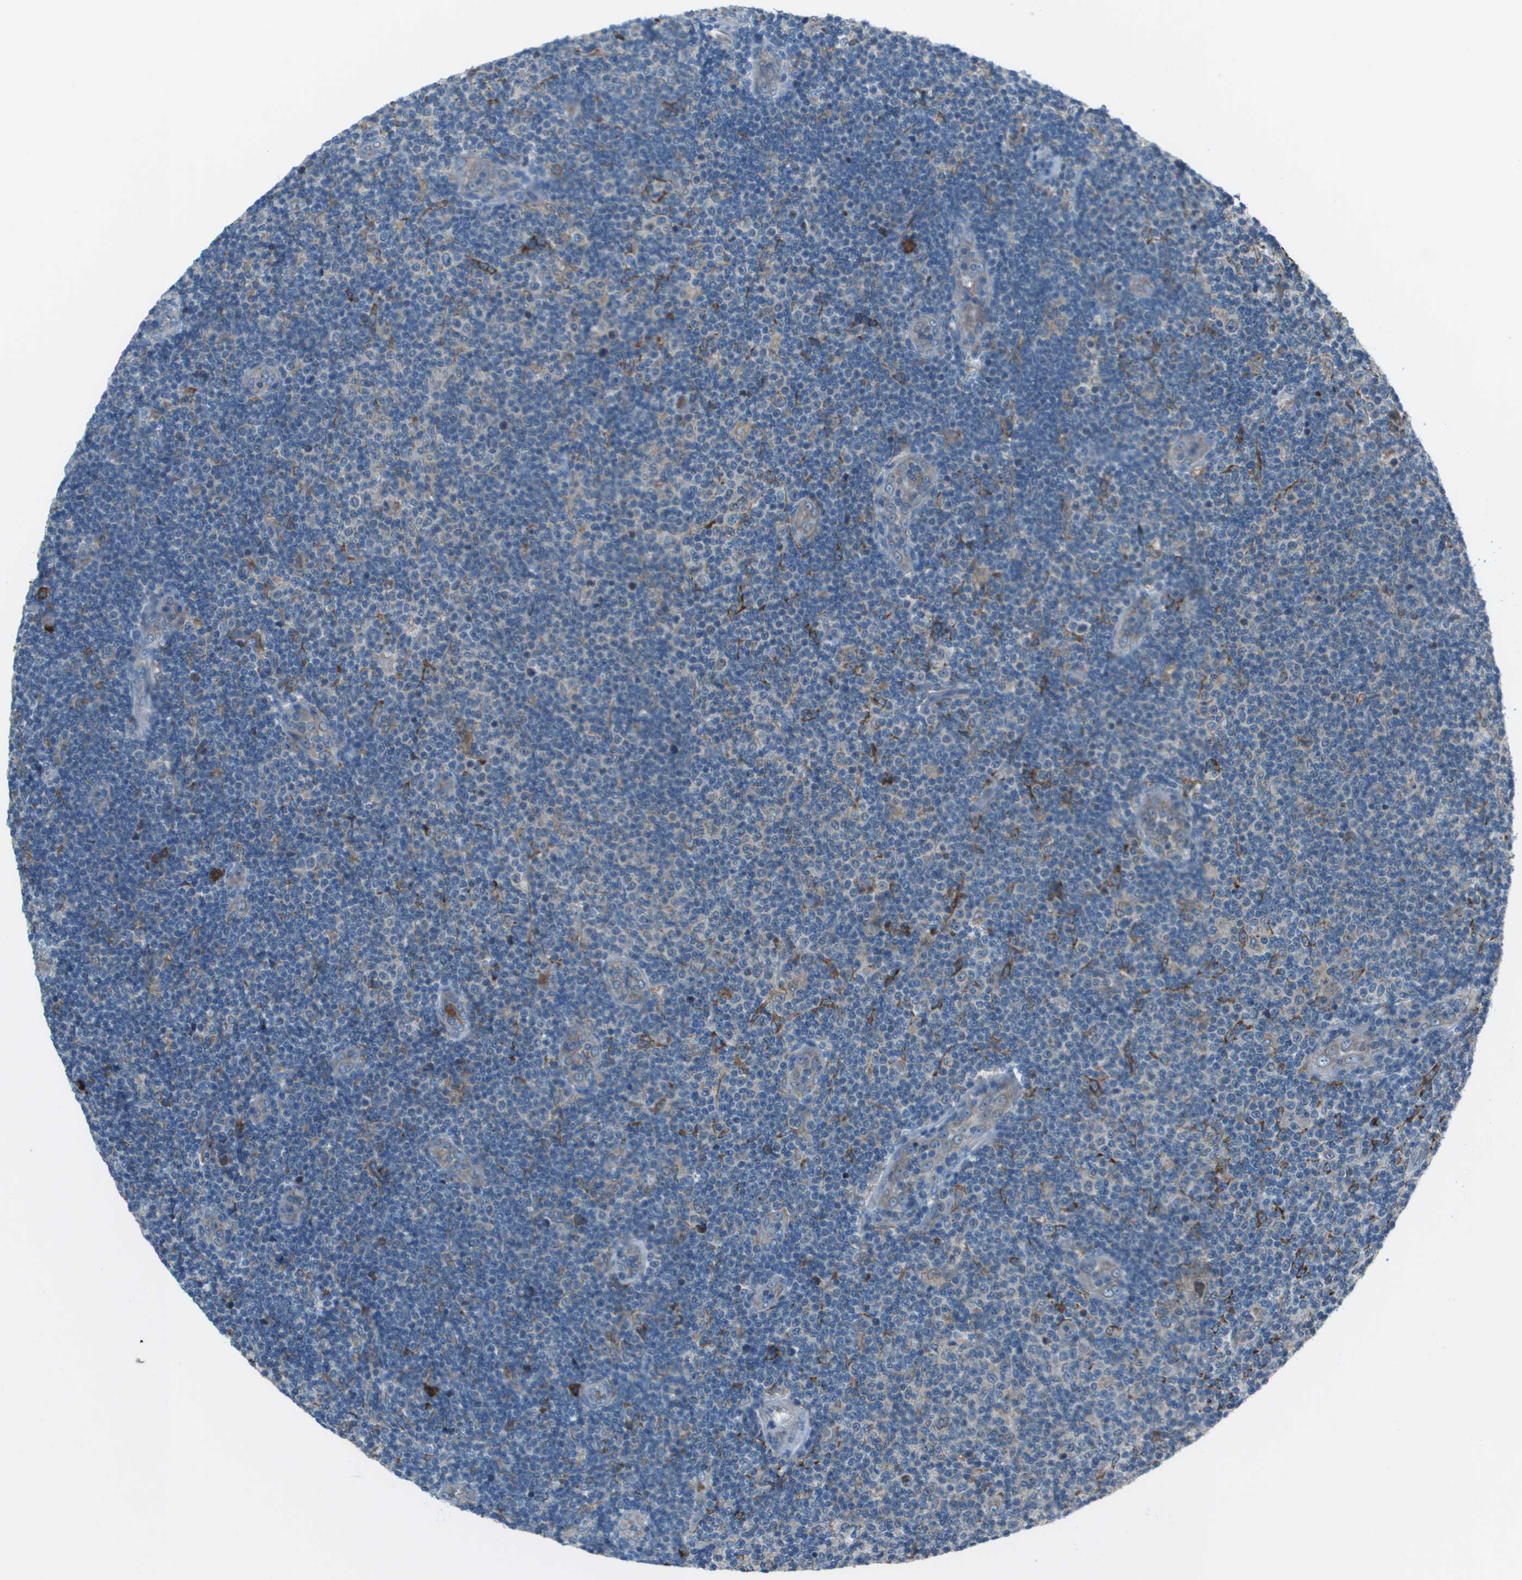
{"staining": {"intensity": "moderate", "quantity": "<25%", "location": "cytoplasmic/membranous"}, "tissue": "lymphoma", "cell_type": "Tumor cells", "image_type": "cancer", "snomed": [{"axis": "morphology", "description": "Malignant lymphoma, non-Hodgkin's type, Low grade"}, {"axis": "topography", "description": "Lymph node"}], "caption": "High-power microscopy captured an immunohistochemistry photomicrograph of lymphoma, revealing moderate cytoplasmic/membranous expression in about <25% of tumor cells.", "gene": "UTS2", "patient": {"sex": "male", "age": 83}}